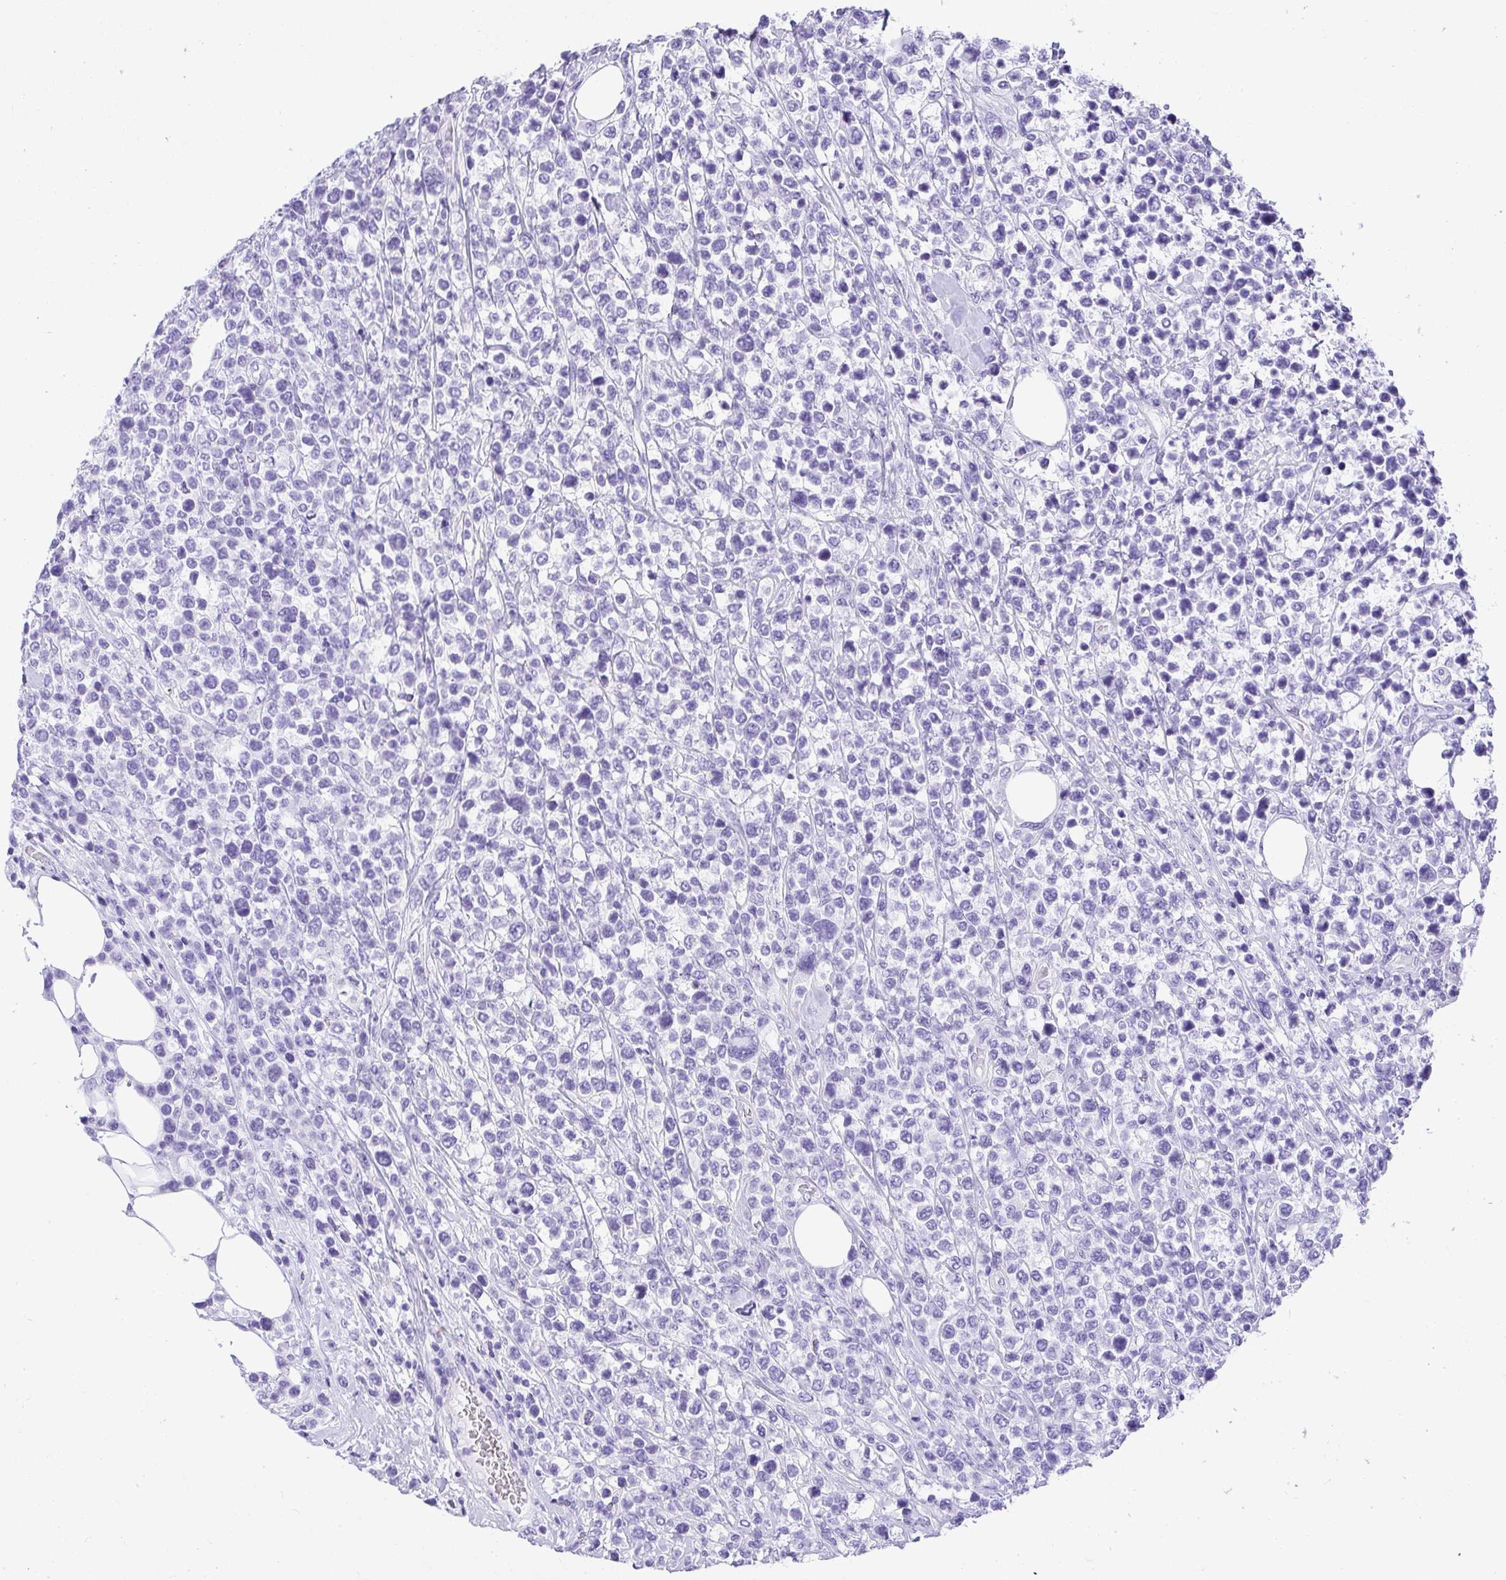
{"staining": {"intensity": "negative", "quantity": "none", "location": "none"}, "tissue": "lymphoma", "cell_type": "Tumor cells", "image_type": "cancer", "snomed": [{"axis": "morphology", "description": "Malignant lymphoma, non-Hodgkin's type, High grade"}, {"axis": "topography", "description": "Soft tissue"}], "caption": "Human lymphoma stained for a protein using IHC demonstrates no staining in tumor cells.", "gene": "AVIL", "patient": {"sex": "female", "age": 56}}